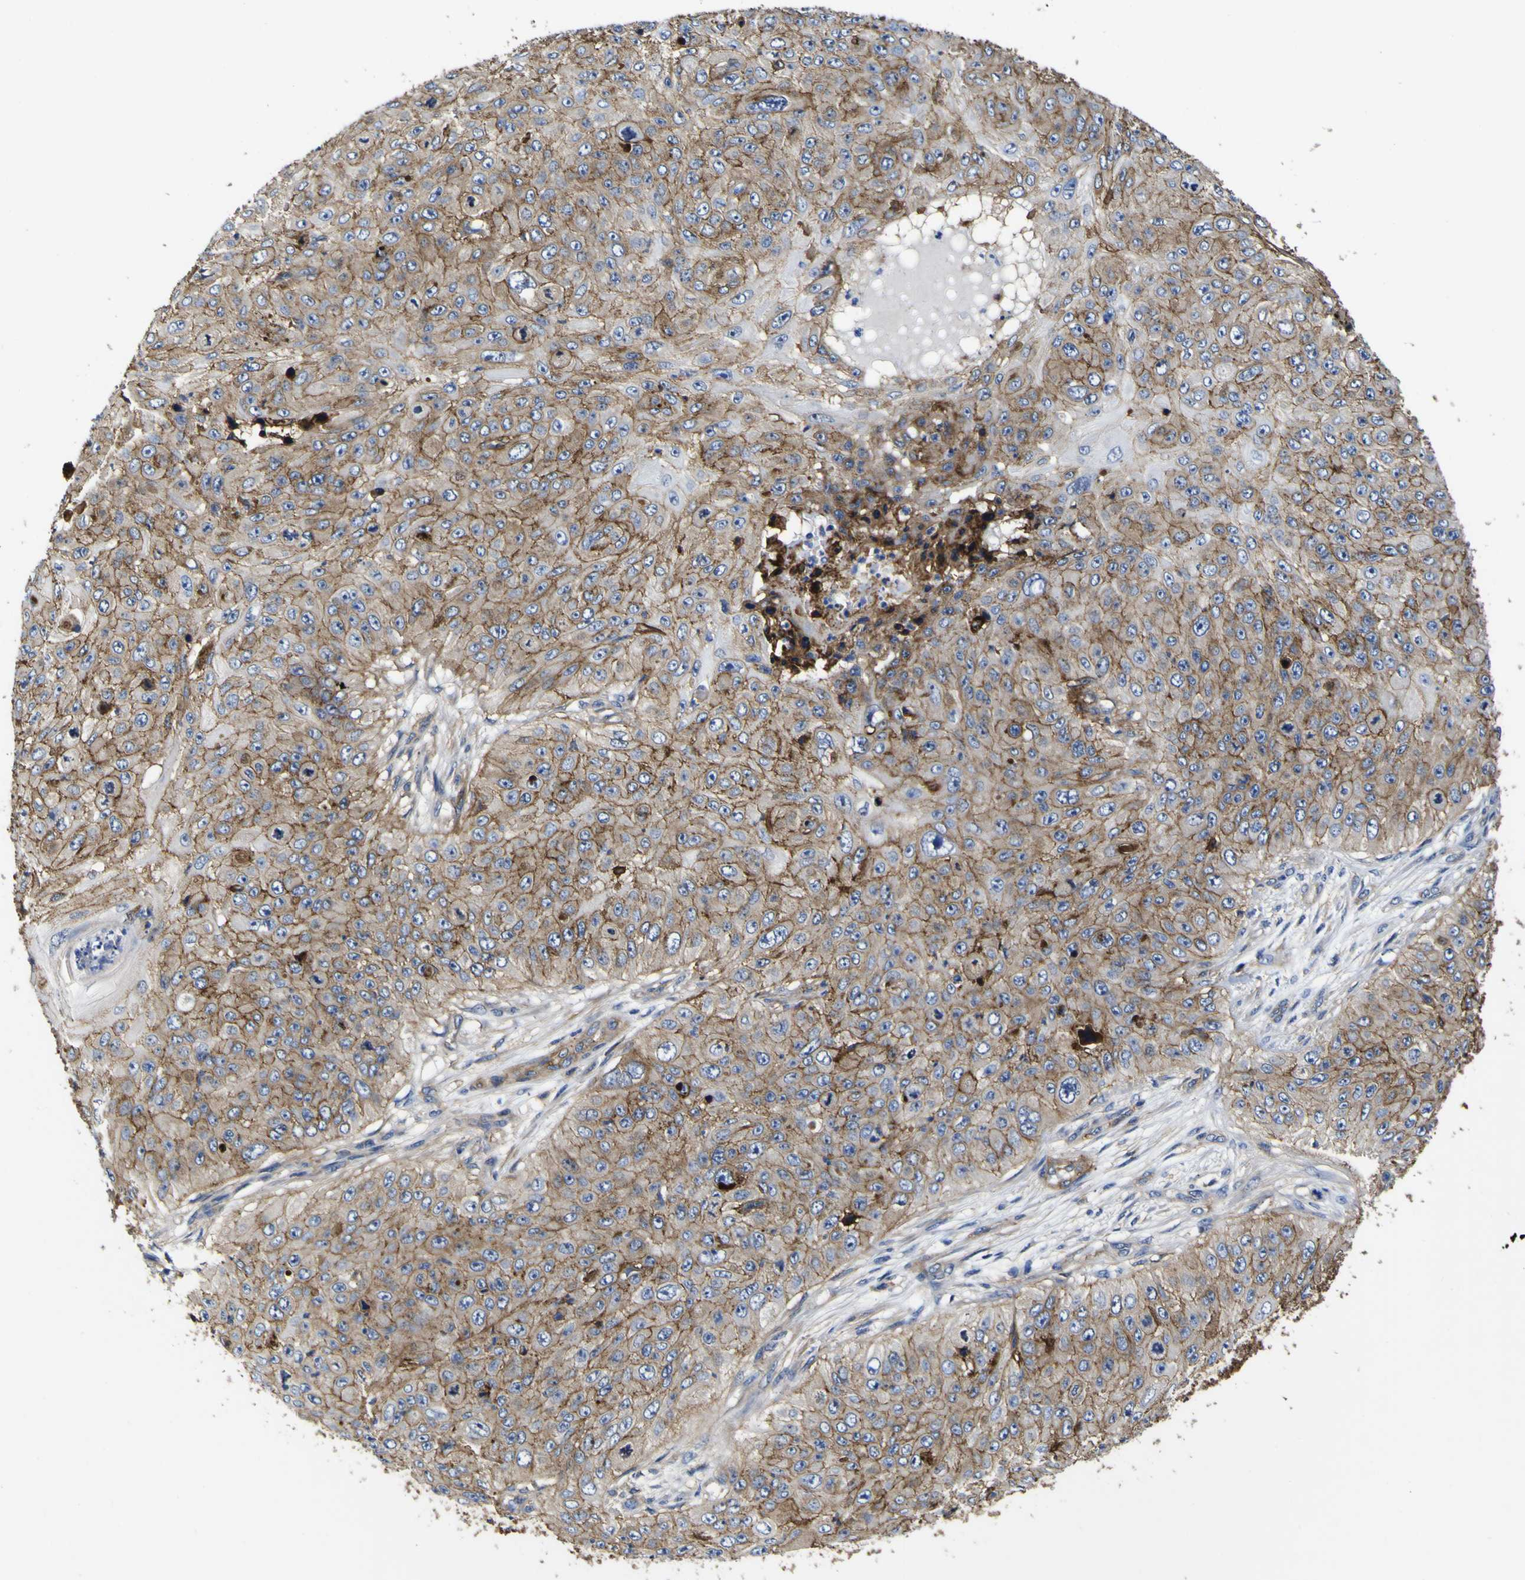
{"staining": {"intensity": "moderate", "quantity": "25%-75%", "location": "cytoplasmic/membranous"}, "tissue": "skin cancer", "cell_type": "Tumor cells", "image_type": "cancer", "snomed": [{"axis": "morphology", "description": "Squamous cell carcinoma, NOS"}, {"axis": "topography", "description": "Skin"}], "caption": "Immunohistochemical staining of human skin squamous cell carcinoma shows moderate cytoplasmic/membranous protein staining in approximately 25%-75% of tumor cells.", "gene": "CD151", "patient": {"sex": "female", "age": 80}}